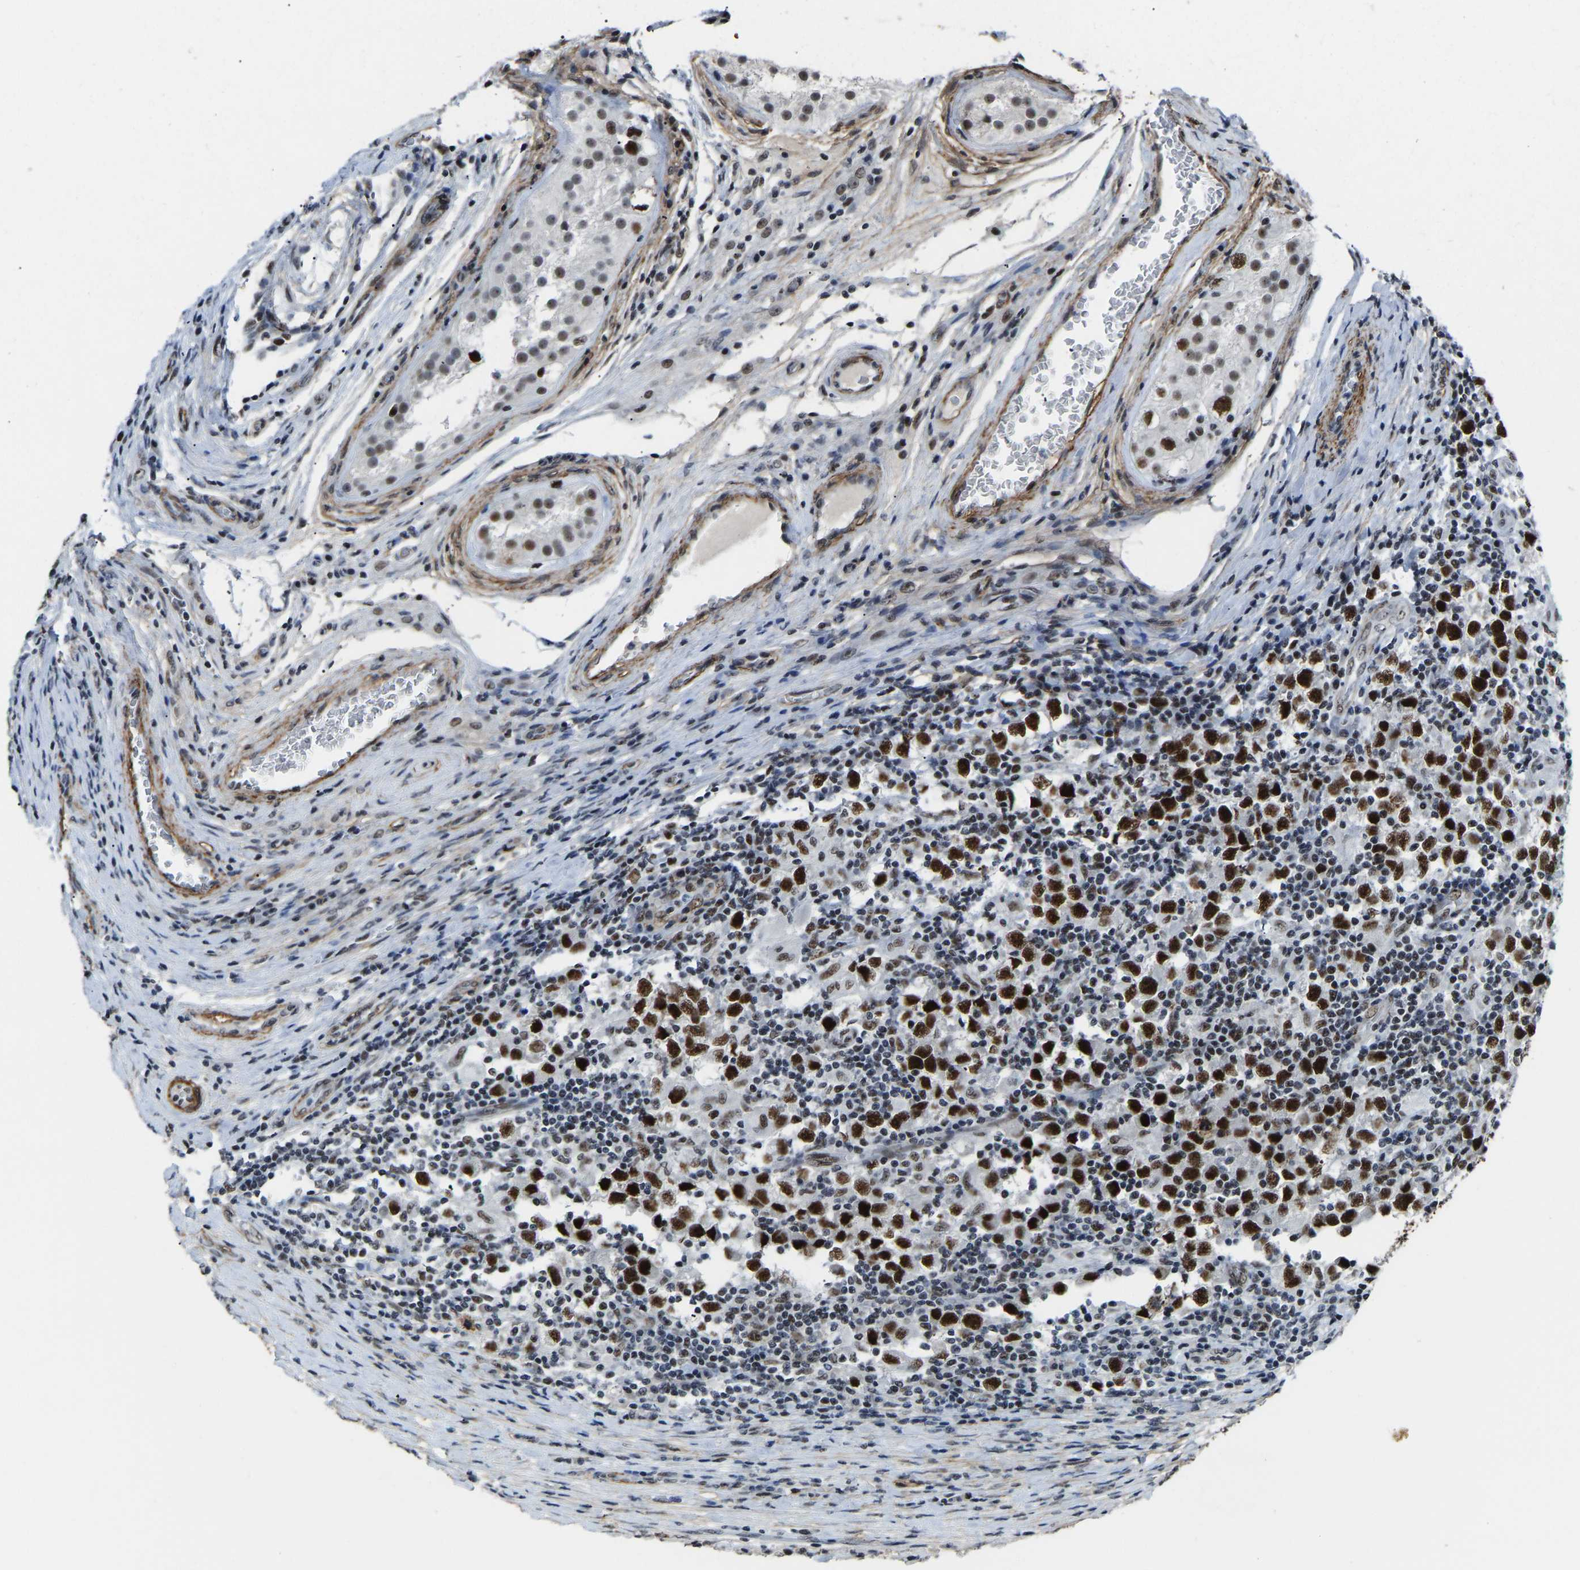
{"staining": {"intensity": "strong", "quantity": ">75%", "location": "nuclear"}, "tissue": "testis cancer", "cell_type": "Tumor cells", "image_type": "cancer", "snomed": [{"axis": "morphology", "description": "Carcinoma, Embryonal, NOS"}, {"axis": "topography", "description": "Testis"}], "caption": "Immunohistochemistry (IHC) (DAB (3,3'-diaminobenzidine)) staining of testis cancer displays strong nuclear protein positivity in about >75% of tumor cells. The staining is performed using DAB (3,3'-diaminobenzidine) brown chromogen to label protein expression. The nuclei are counter-stained blue using hematoxylin.", "gene": "DDX5", "patient": {"sex": "male", "age": 21}}